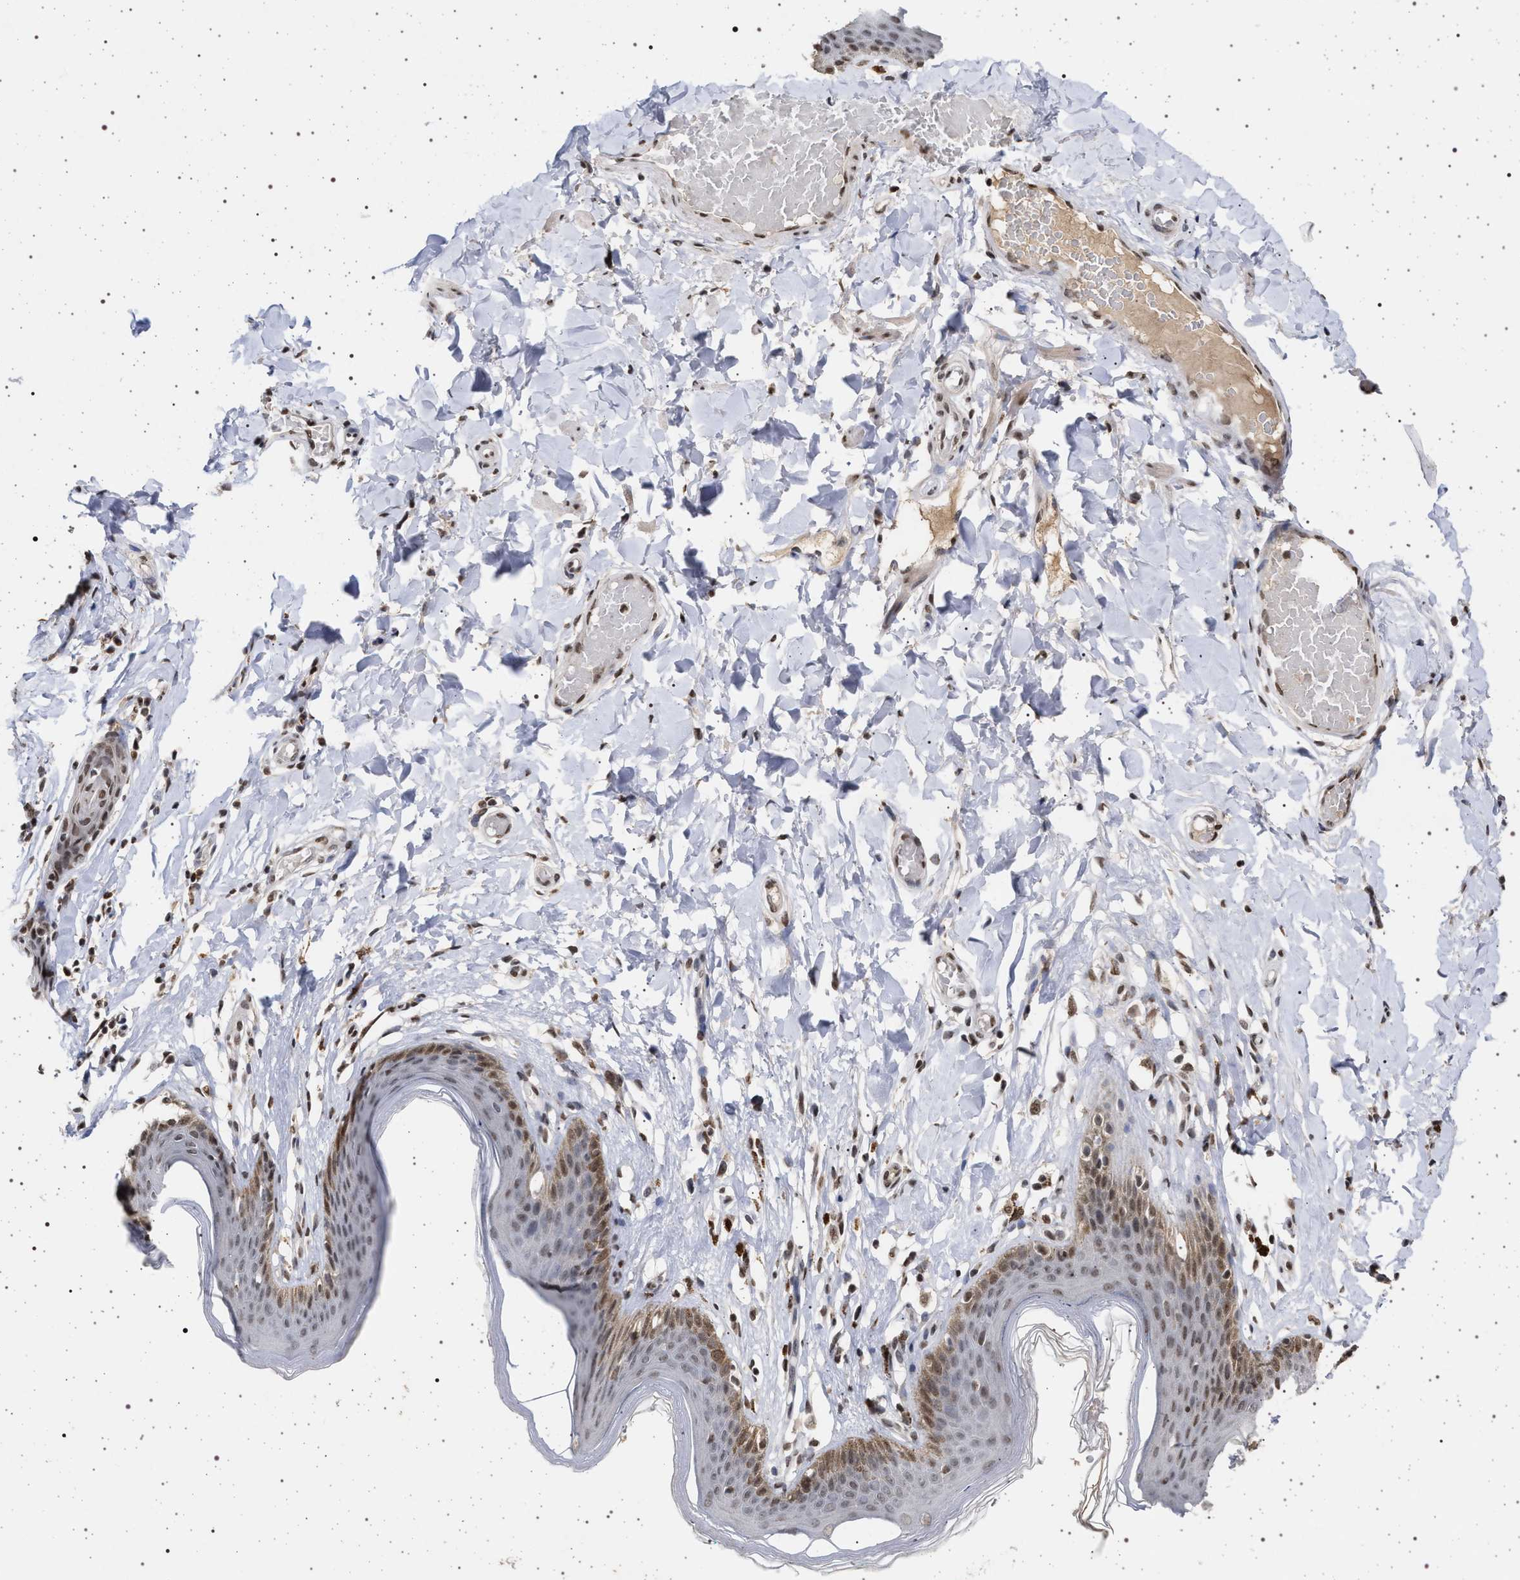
{"staining": {"intensity": "moderate", "quantity": "25%-75%", "location": "nuclear"}, "tissue": "skin", "cell_type": "Epidermal cells", "image_type": "normal", "snomed": [{"axis": "morphology", "description": "Normal tissue, NOS"}, {"axis": "topography", "description": "Vulva"}], "caption": "Immunohistochemistry (IHC) staining of benign skin, which reveals medium levels of moderate nuclear expression in approximately 25%-75% of epidermal cells indicating moderate nuclear protein positivity. The staining was performed using DAB (3,3'-diaminobenzidine) (brown) for protein detection and nuclei were counterstained in hematoxylin (blue).", "gene": "PHF12", "patient": {"sex": "female", "age": 66}}